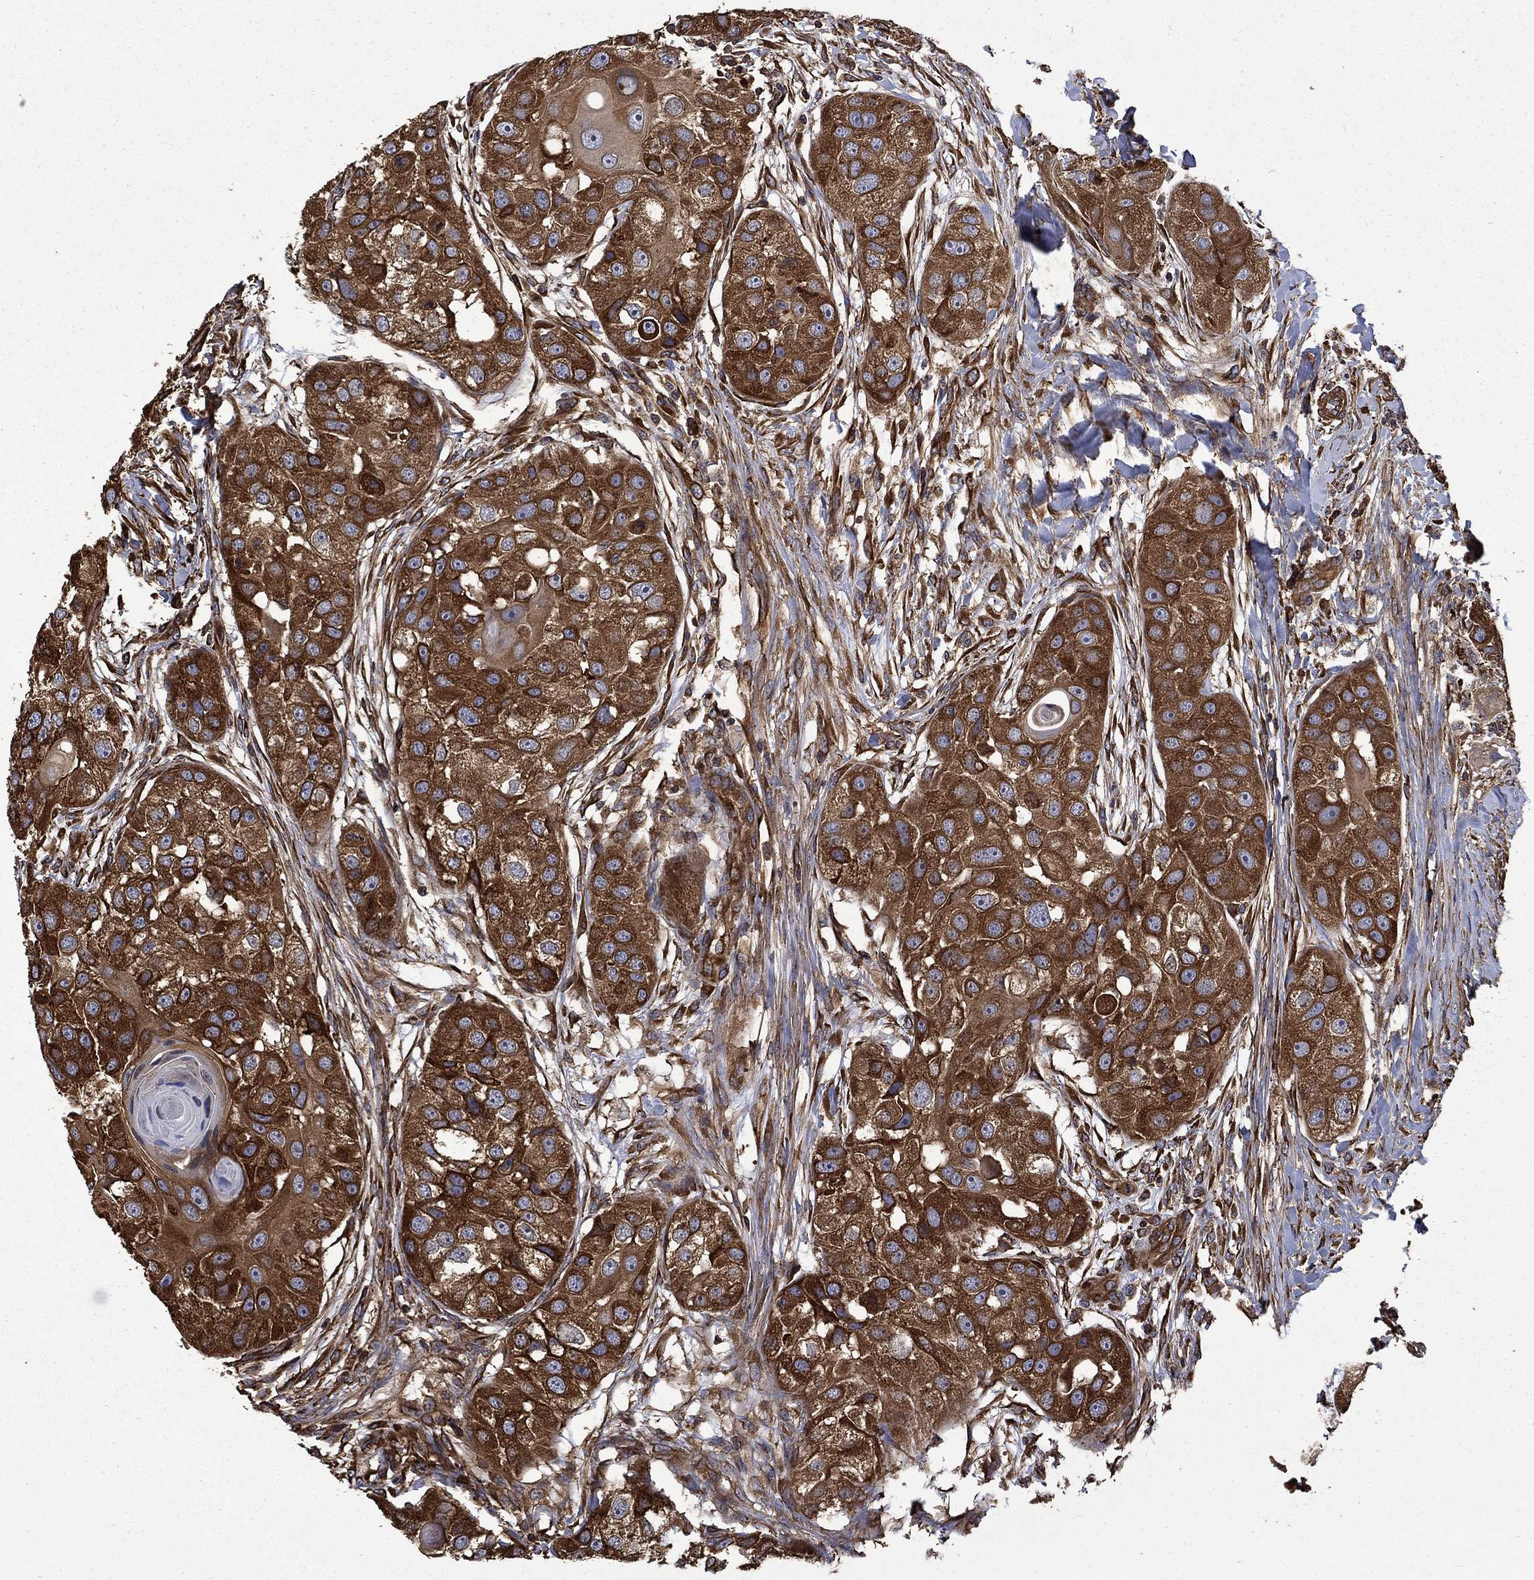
{"staining": {"intensity": "strong", "quantity": ">75%", "location": "cytoplasmic/membranous"}, "tissue": "head and neck cancer", "cell_type": "Tumor cells", "image_type": "cancer", "snomed": [{"axis": "morphology", "description": "Normal tissue, NOS"}, {"axis": "morphology", "description": "Squamous cell carcinoma, NOS"}, {"axis": "topography", "description": "Skeletal muscle"}, {"axis": "topography", "description": "Head-Neck"}], "caption": "Immunohistochemical staining of squamous cell carcinoma (head and neck) demonstrates high levels of strong cytoplasmic/membranous positivity in about >75% of tumor cells. The staining is performed using DAB brown chromogen to label protein expression. The nuclei are counter-stained blue using hematoxylin.", "gene": "CUTC", "patient": {"sex": "male", "age": 51}}